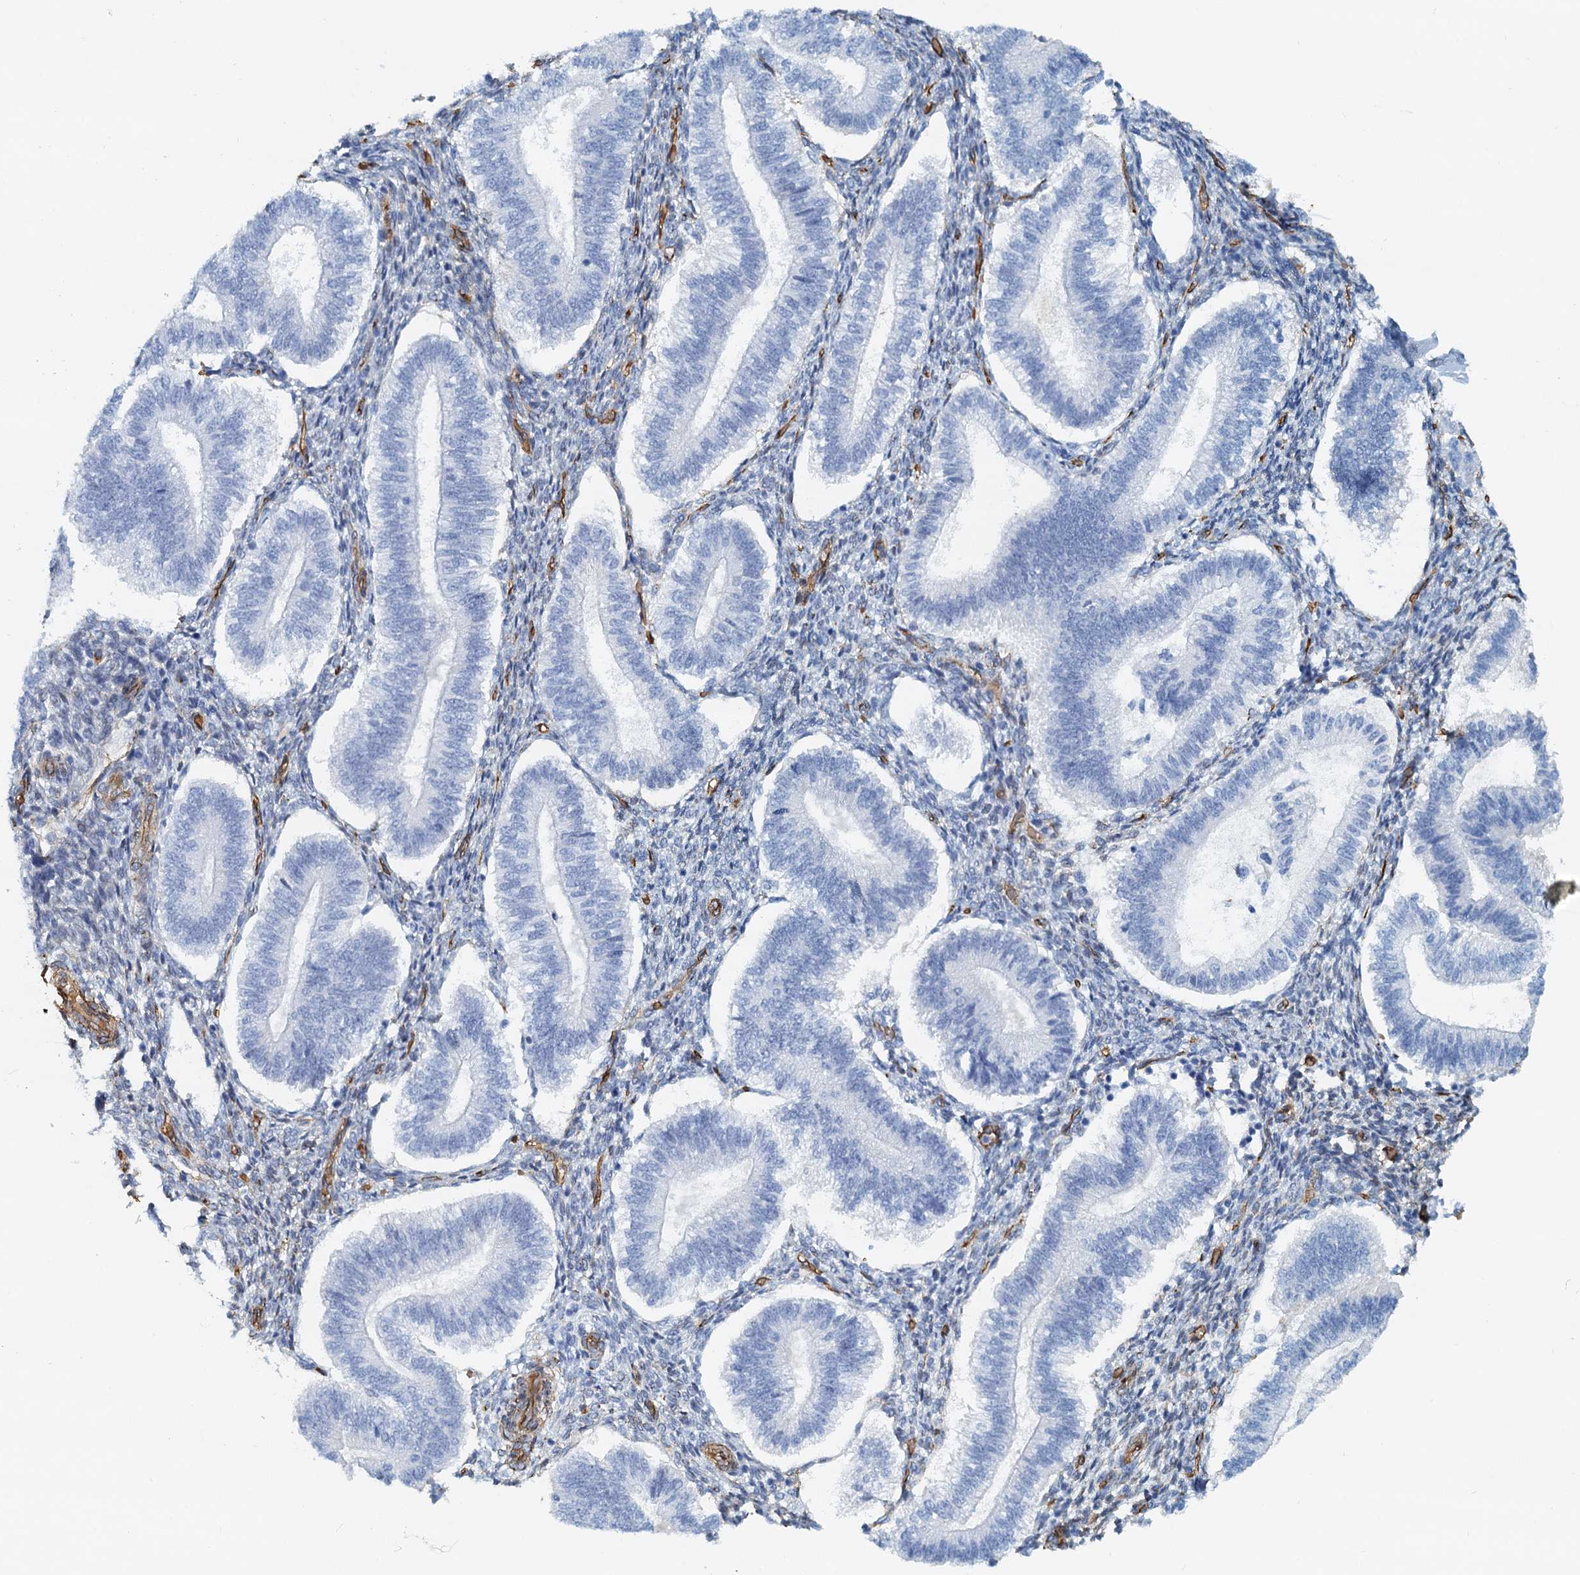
{"staining": {"intensity": "negative", "quantity": "none", "location": "none"}, "tissue": "endometrium", "cell_type": "Cells in endometrial stroma", "image_type": "normal", "snomed": [{"axis": "morphology", "description": "Normal tissue, NOS"}, {"axis": "topography", "description": "Endometrium"}], "caption": "Image shows no significant protein positivity in cells in endometrial stroma of normal endometrium. (Immunohistochemistry (ihc), brightfield microscopy, high magnification).", "gene": "DGKG", "patient": {"sex": "female", "age": 25}}